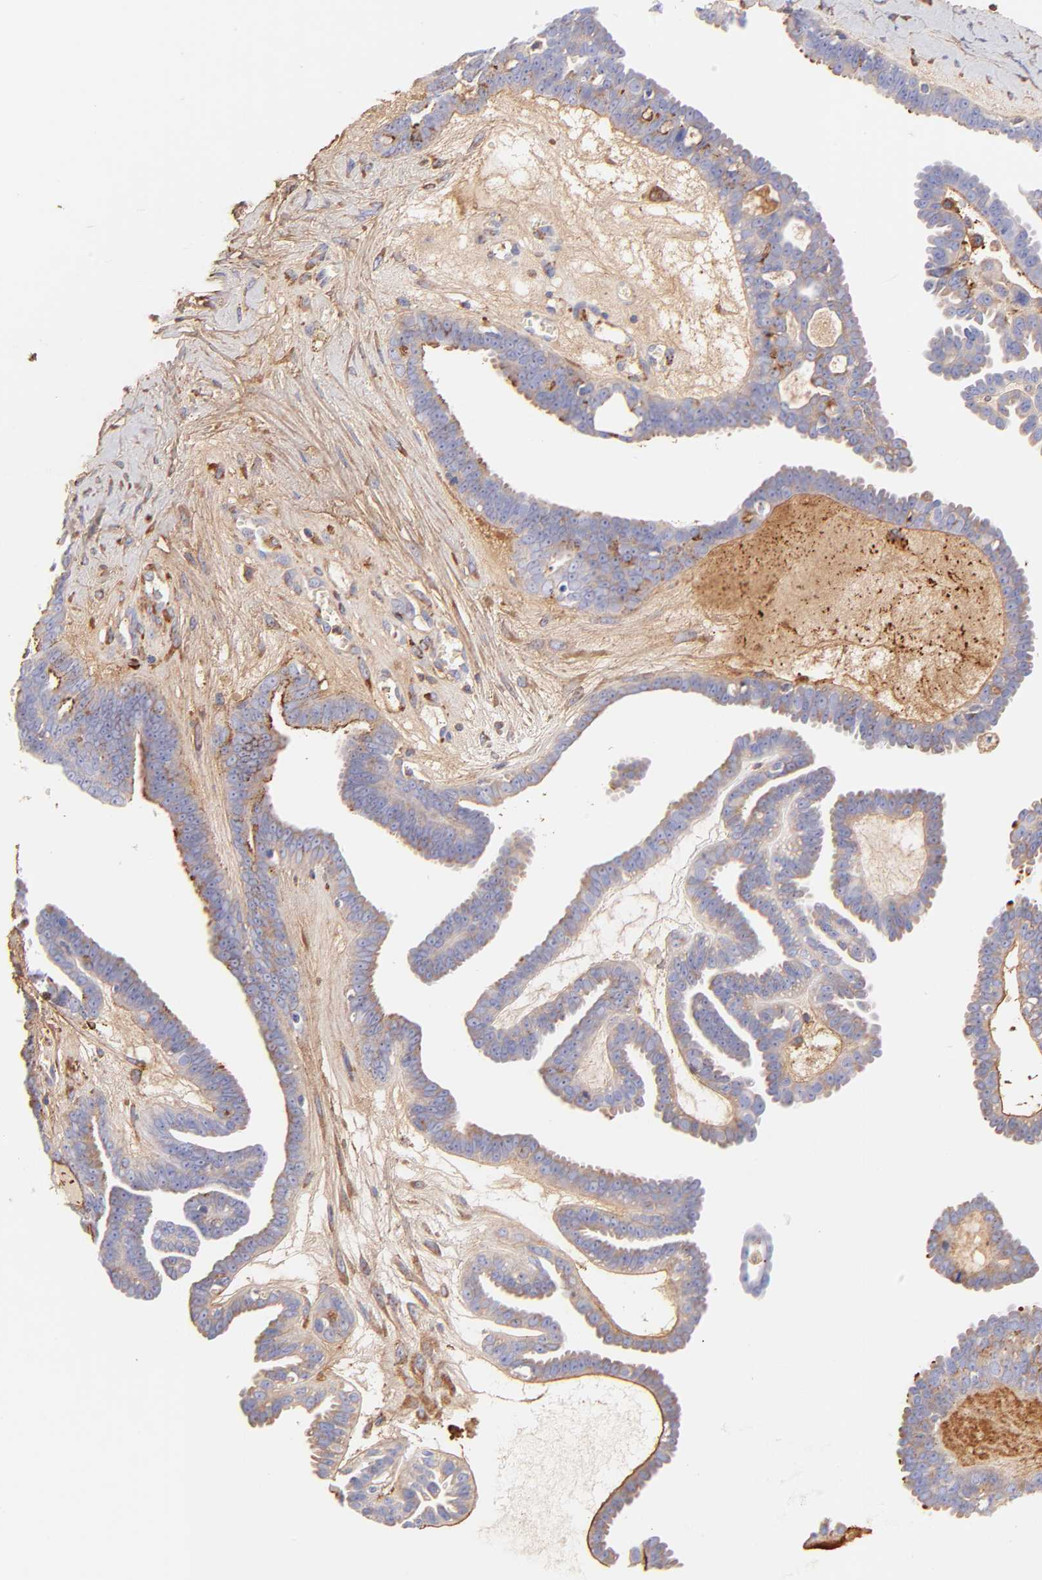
{"staining": {"intensity": "negative", "quantity": "none", "location": "none"}, "tissue": "ovarian cancer", "cell_type": "Tumor cells", "image_type": "cancer", "snomed": [{"axis": "morphology", "description": "Cystadenocarcinoma, serous, NOS"}, {"axis": "topography", "description": "Ovary"}], "caption": "An immunohistochemistry micrograph of serous cystadenocarcinoma (ovarian) is shown. There is no staining in tumor cells of serous cystadenocarcinoma (ovarian).", "gene": "BGN", "patient": {"sex": "female", "age": 71}}